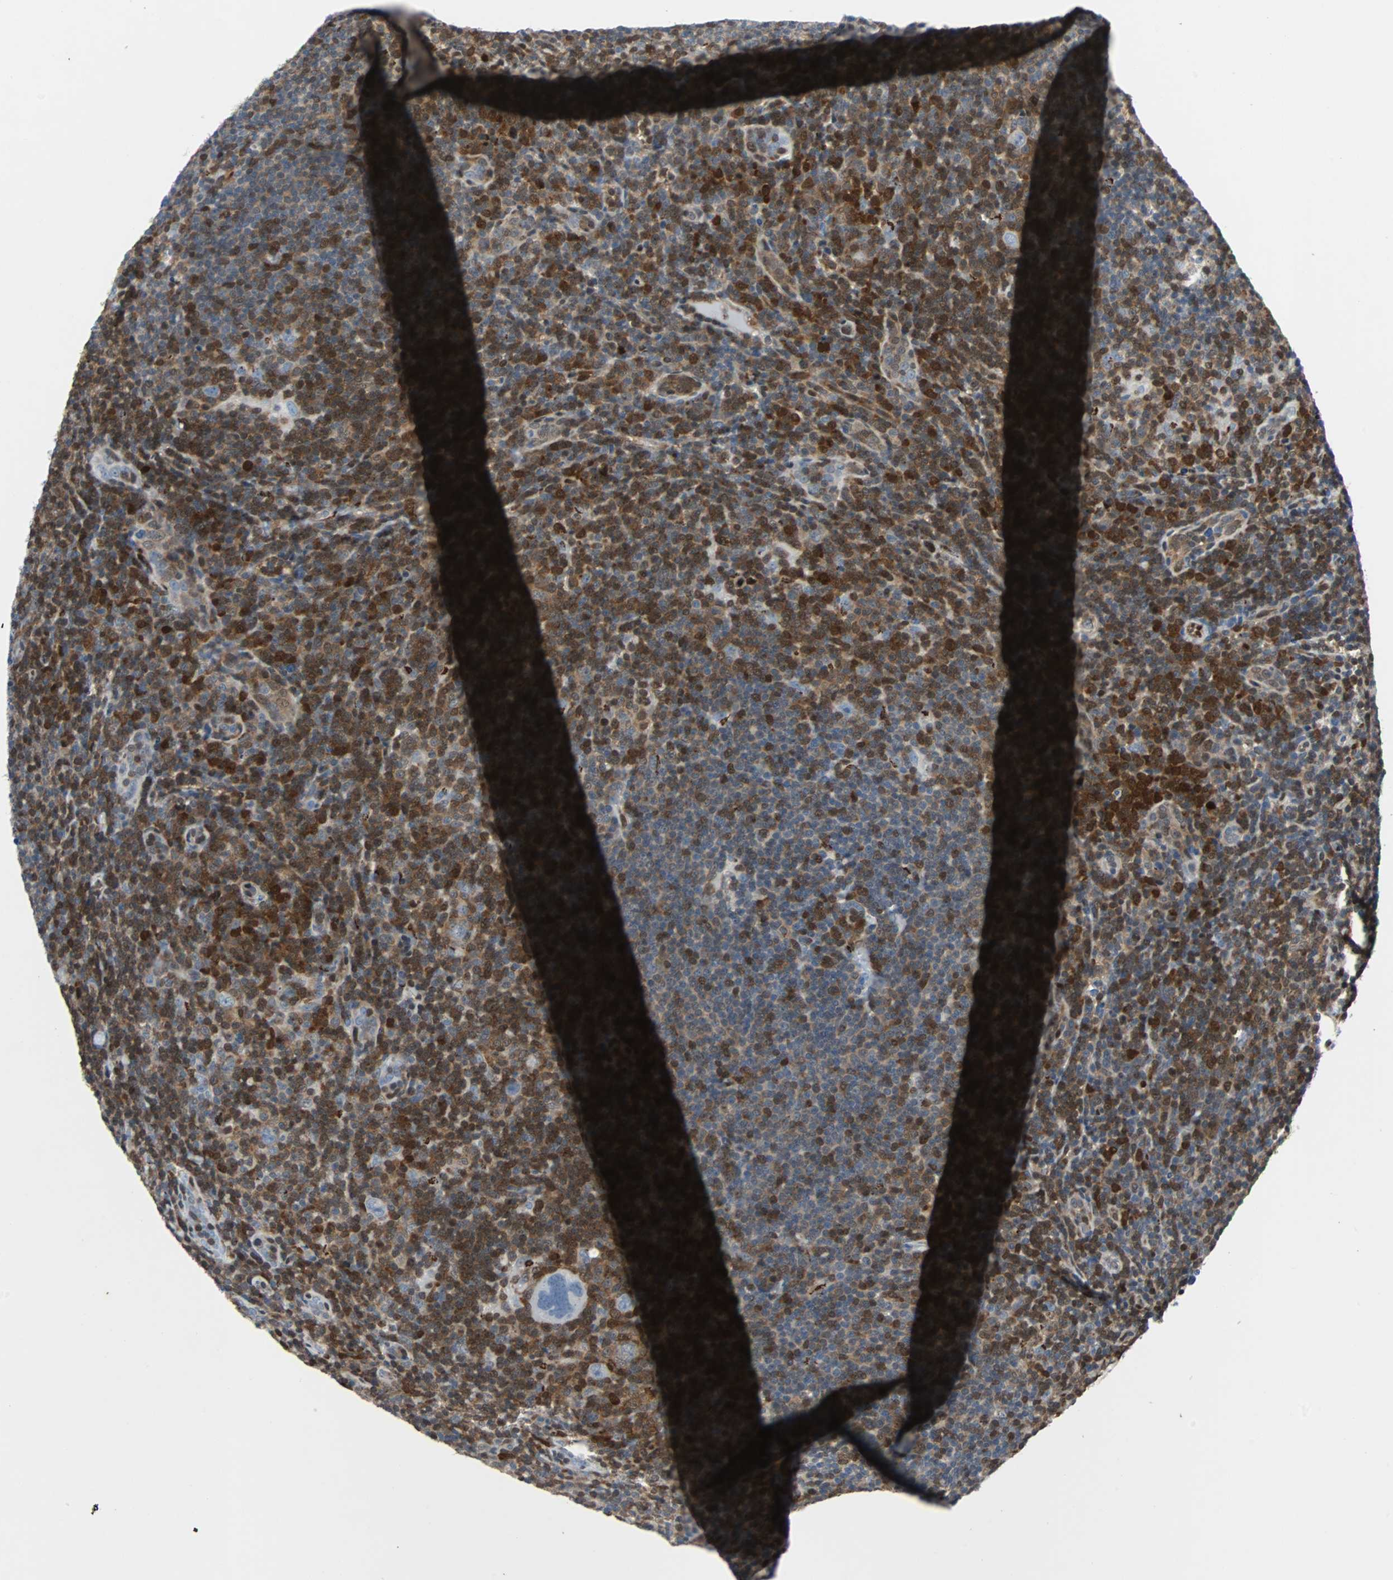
{"staining": {"intensity": "negative", "quantity": "none", "location": "none"}, "tissue": "lymphoma", "cell_type": "Tumor cells", "image_type": "cancer", "snomed": [{"axis": "morphology", "description": "Hodgkin's disease, NOS"}, {"axis": "topography", "description": "Lymph node"}], "caption": "High power microscopy photomicrograph of an immunohistochemistry (IHC) micrograph of lymphoma, revealing no significant positivity in tumor cells.", "gene": "MAP2K6", "patient": {"sex": "female", "age": 57}}